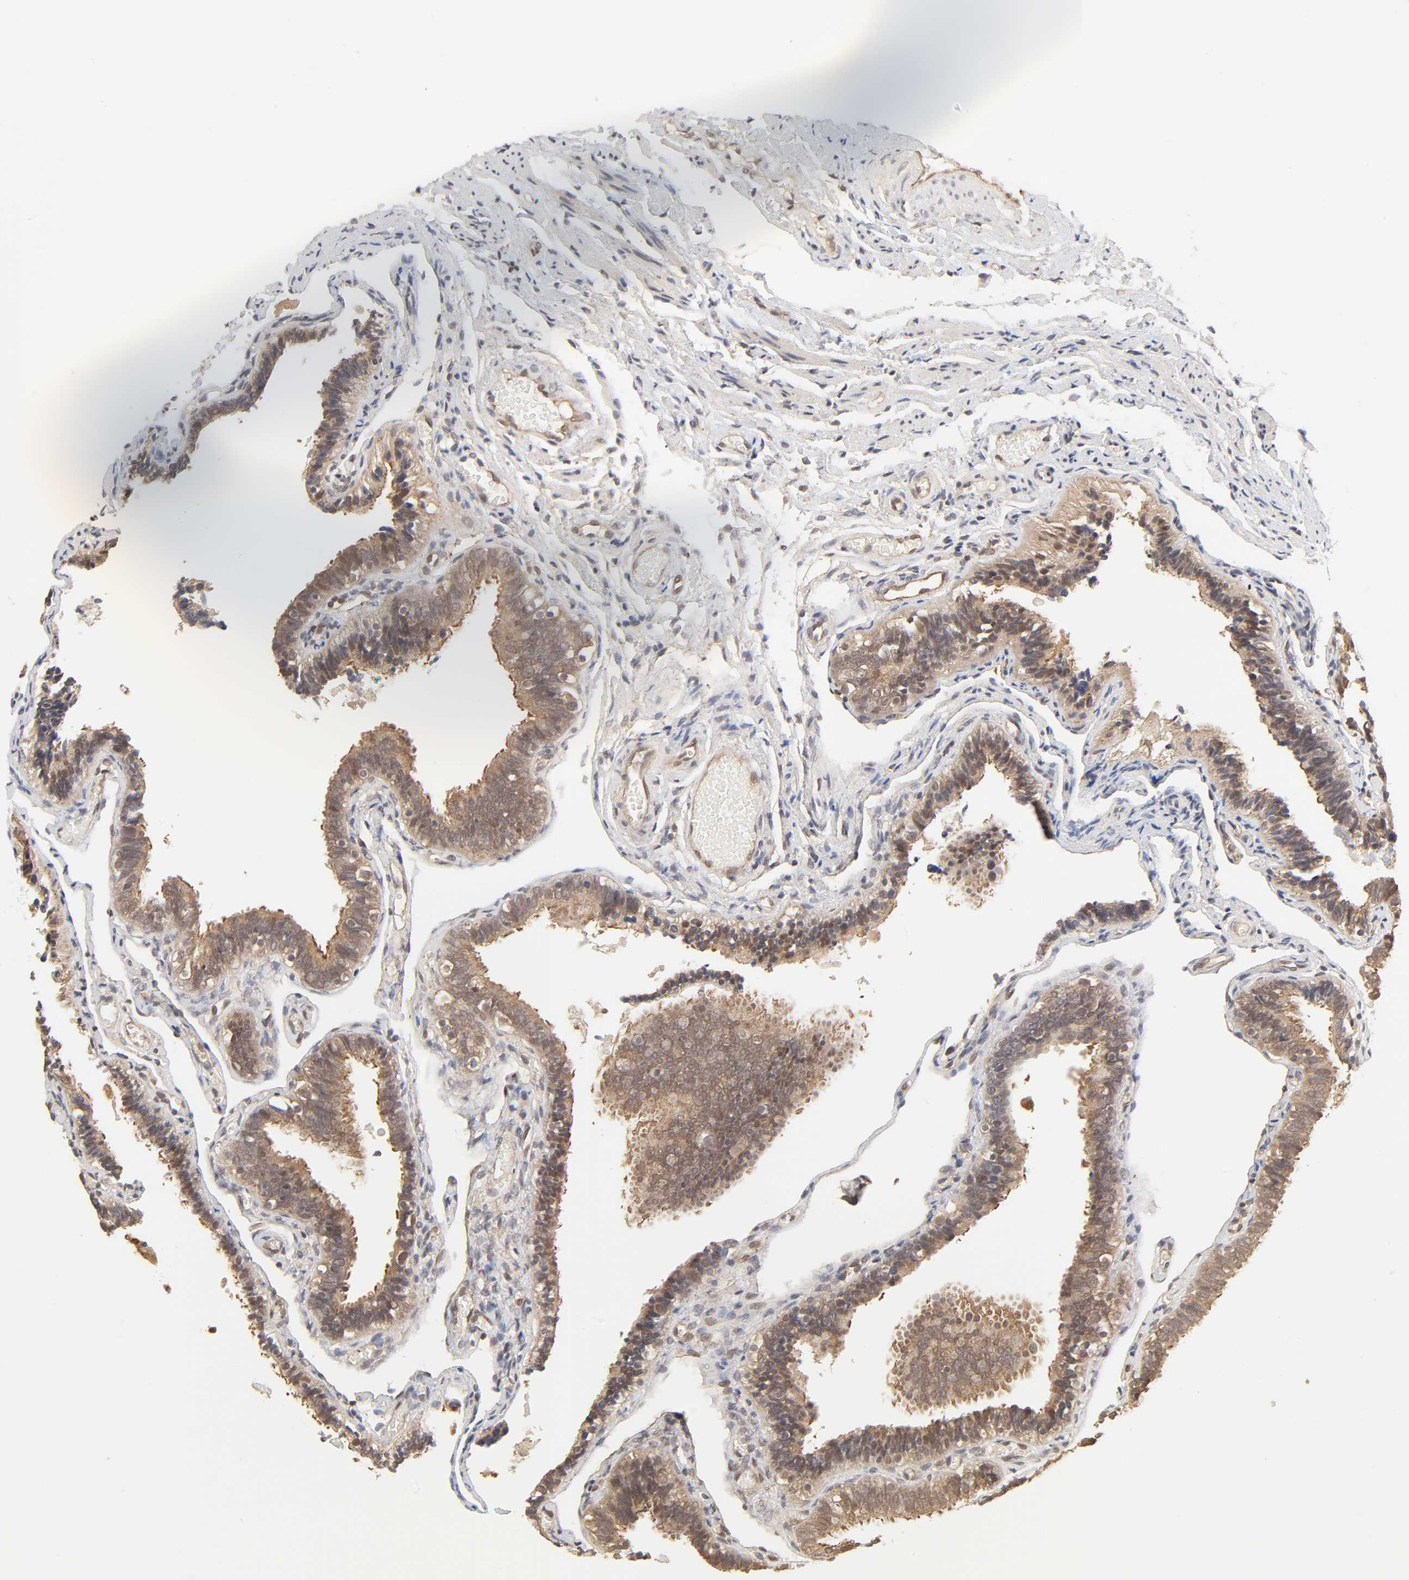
{"staining": {"intensity": "moderate", "quantity": ">75%", "location": "cytoplasmic/membranous"}, "tissue": "fallopian tube", "cell_type": "Glandular cells", "image_type": "normal", "snomed": [{"axis": "morphology", "description": "Normal tissue, NOS"}, {"axis": "topography", "description": "Fallopian tube"}], "caption": "Immunohistochemistry photomicrograph of benign fallopian tube: human fallopian tube stained using immunohistochemistry demonstrates medium levels of moderate protein expression localized specifically in the cytoplasmic/membranous of glandular cells, appearing as a cytoplasmic/membranous brown color.", "gene": "MAPK1", "patient": {"sex": "female", "age": 46}}